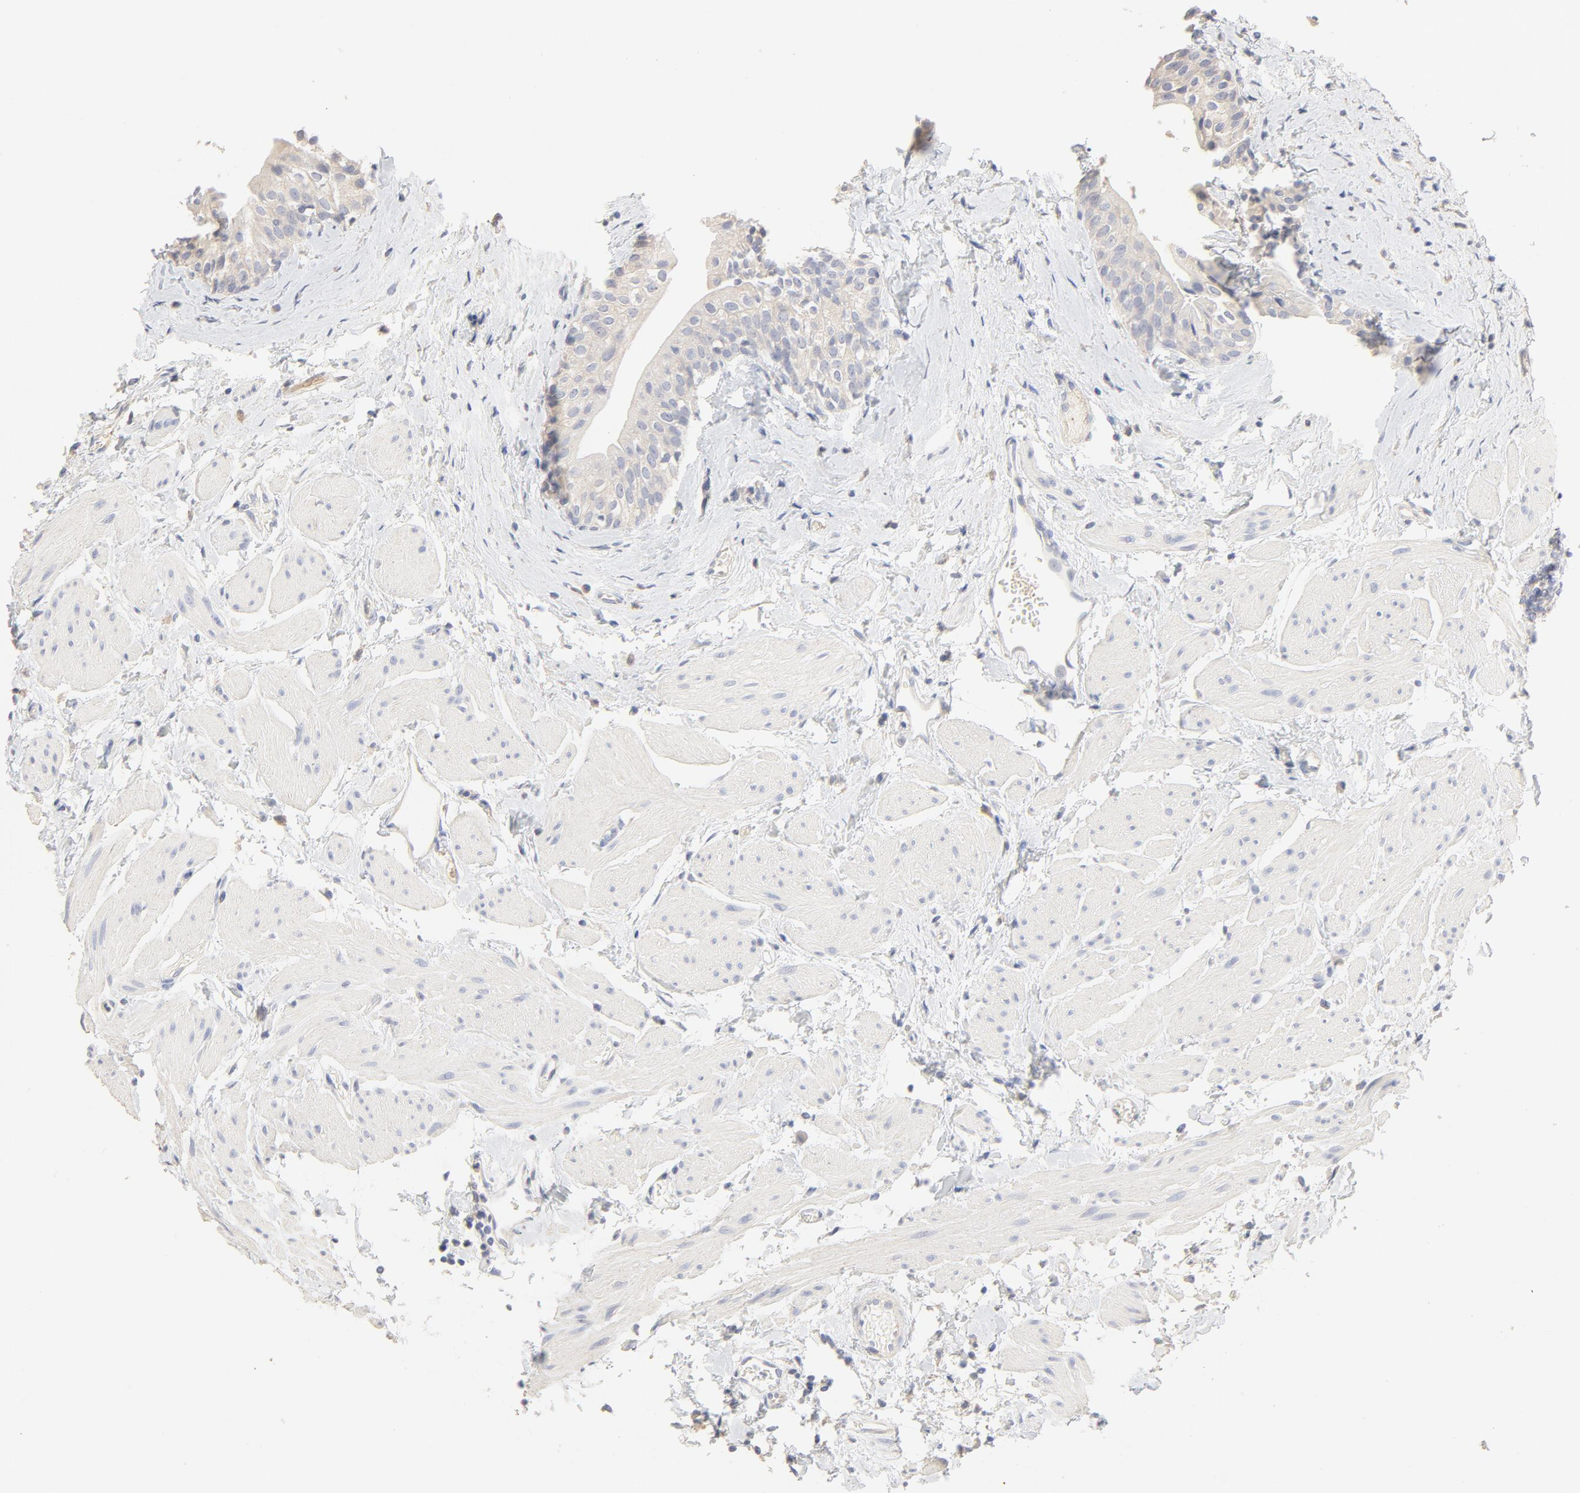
{"staining": {"intensity": "negative", "quantity": "none", "location": "none"}, "tissue": "urinary bladder", "cell_type": "Urothelial cells", "image_type": "normal", "snomed": [{"axis": "morphology", "description": "Normal tissue, NOS"}, {"axis": "topography", "description": "Urinary bladder"}], "caption": "Immunohistochemistry (IHC) of unremarkable human urinary bladder shows no positivity in urothelial cells. The staining was performed using DAB (3,3'-diaminobenzidine) to visualize the protein expression in brown, while the nuclei were stained in blue with hematoxylin (Magnification: 20x).", "gene": "FCGBP", "patient": {"sex": "male", "age": 59}}